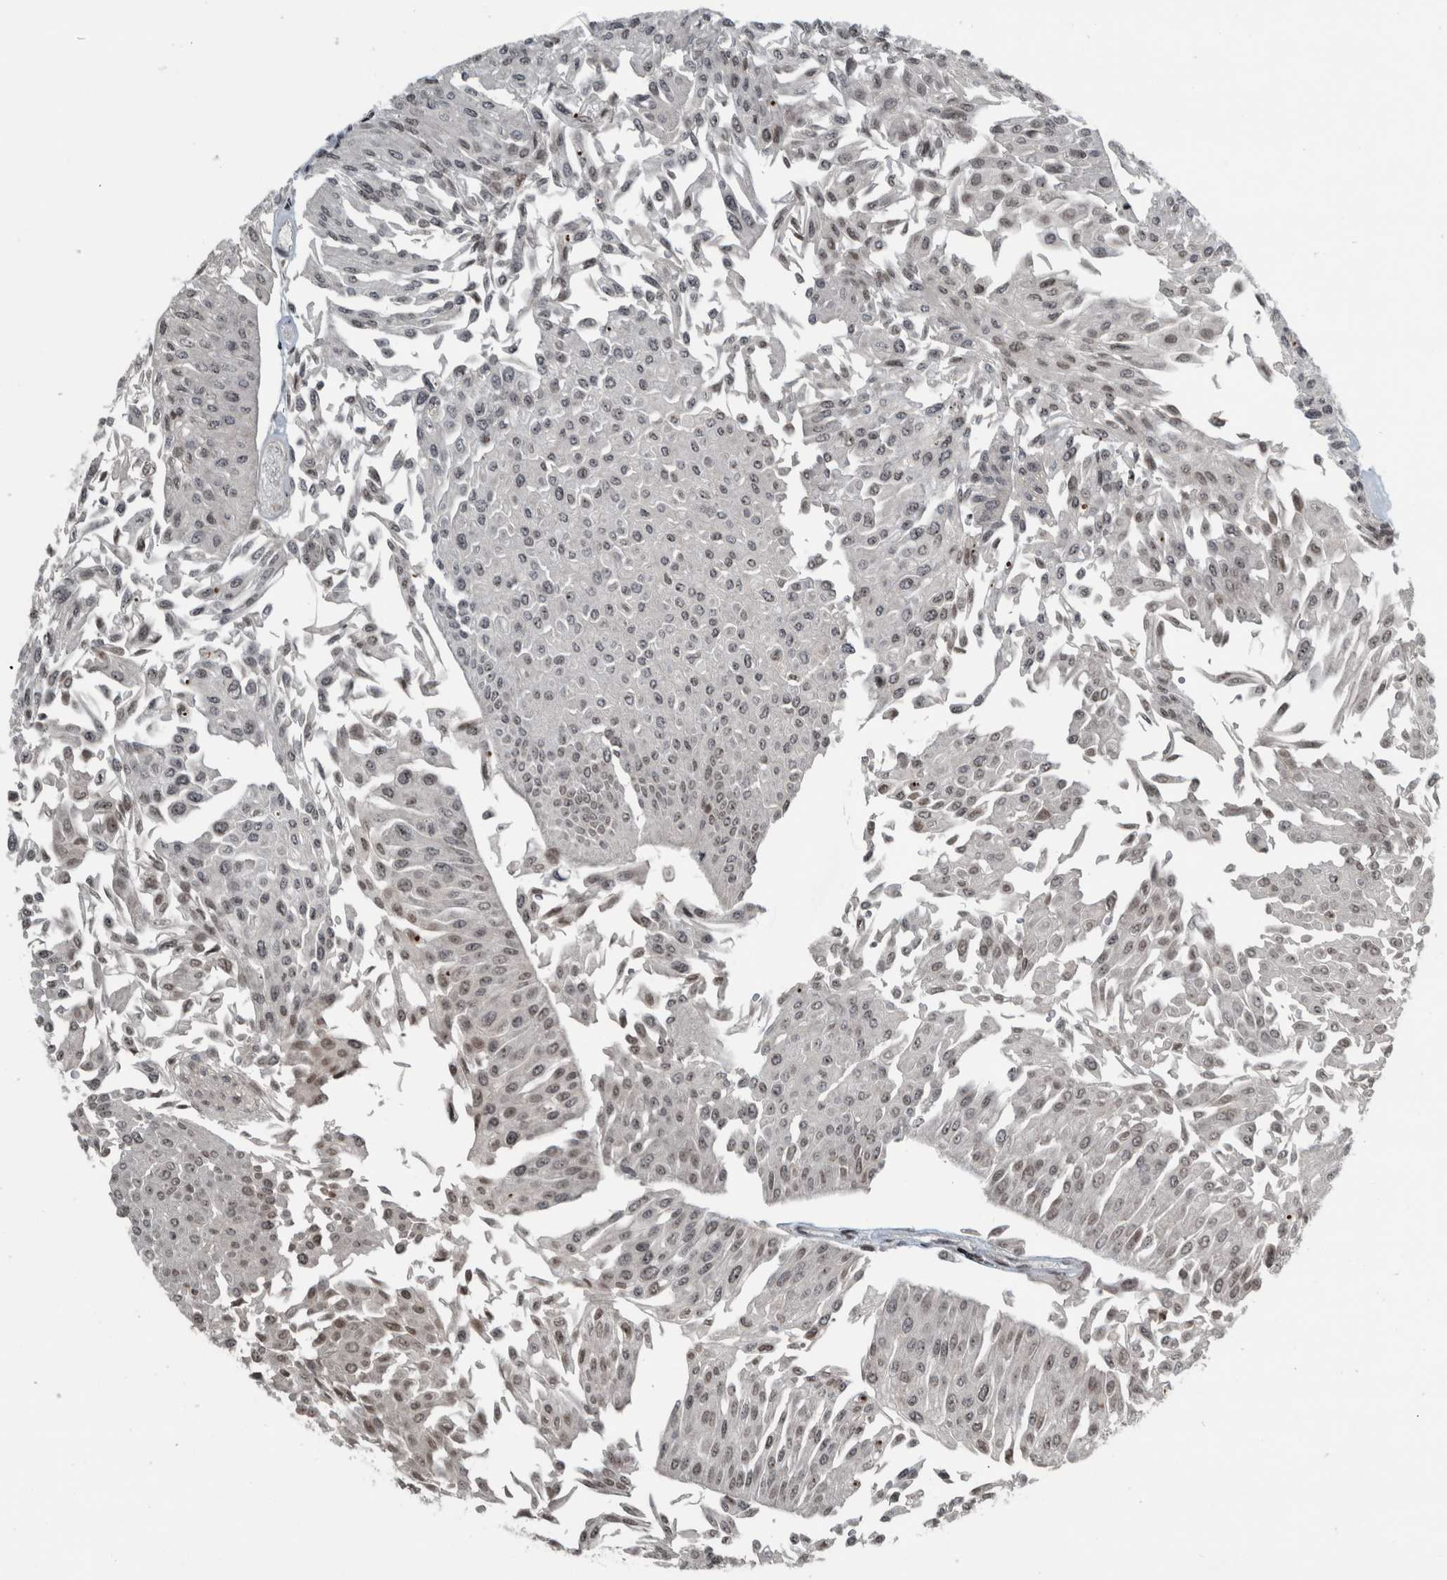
{"staining": {"intensity": "weak", "quantity": "25%-75%", "location": "nuclear"}, "tissue": "urothelial cancer", "cell_type": "Tumor cells", "image_type": "cancer", "snomed": [{"axis": "morphology", "description": "Urothelial carcinoma, Low grade"}, {"axis": "topography", "description": "Urinary bladder"}], "caption": "Weak nuclear positivity is seen in approximately 25%-75% of tumor cells in urothelial carcinoma (low-grade).", "gene": "UNC50", "patient": {"sex": "male", "age": 67}}